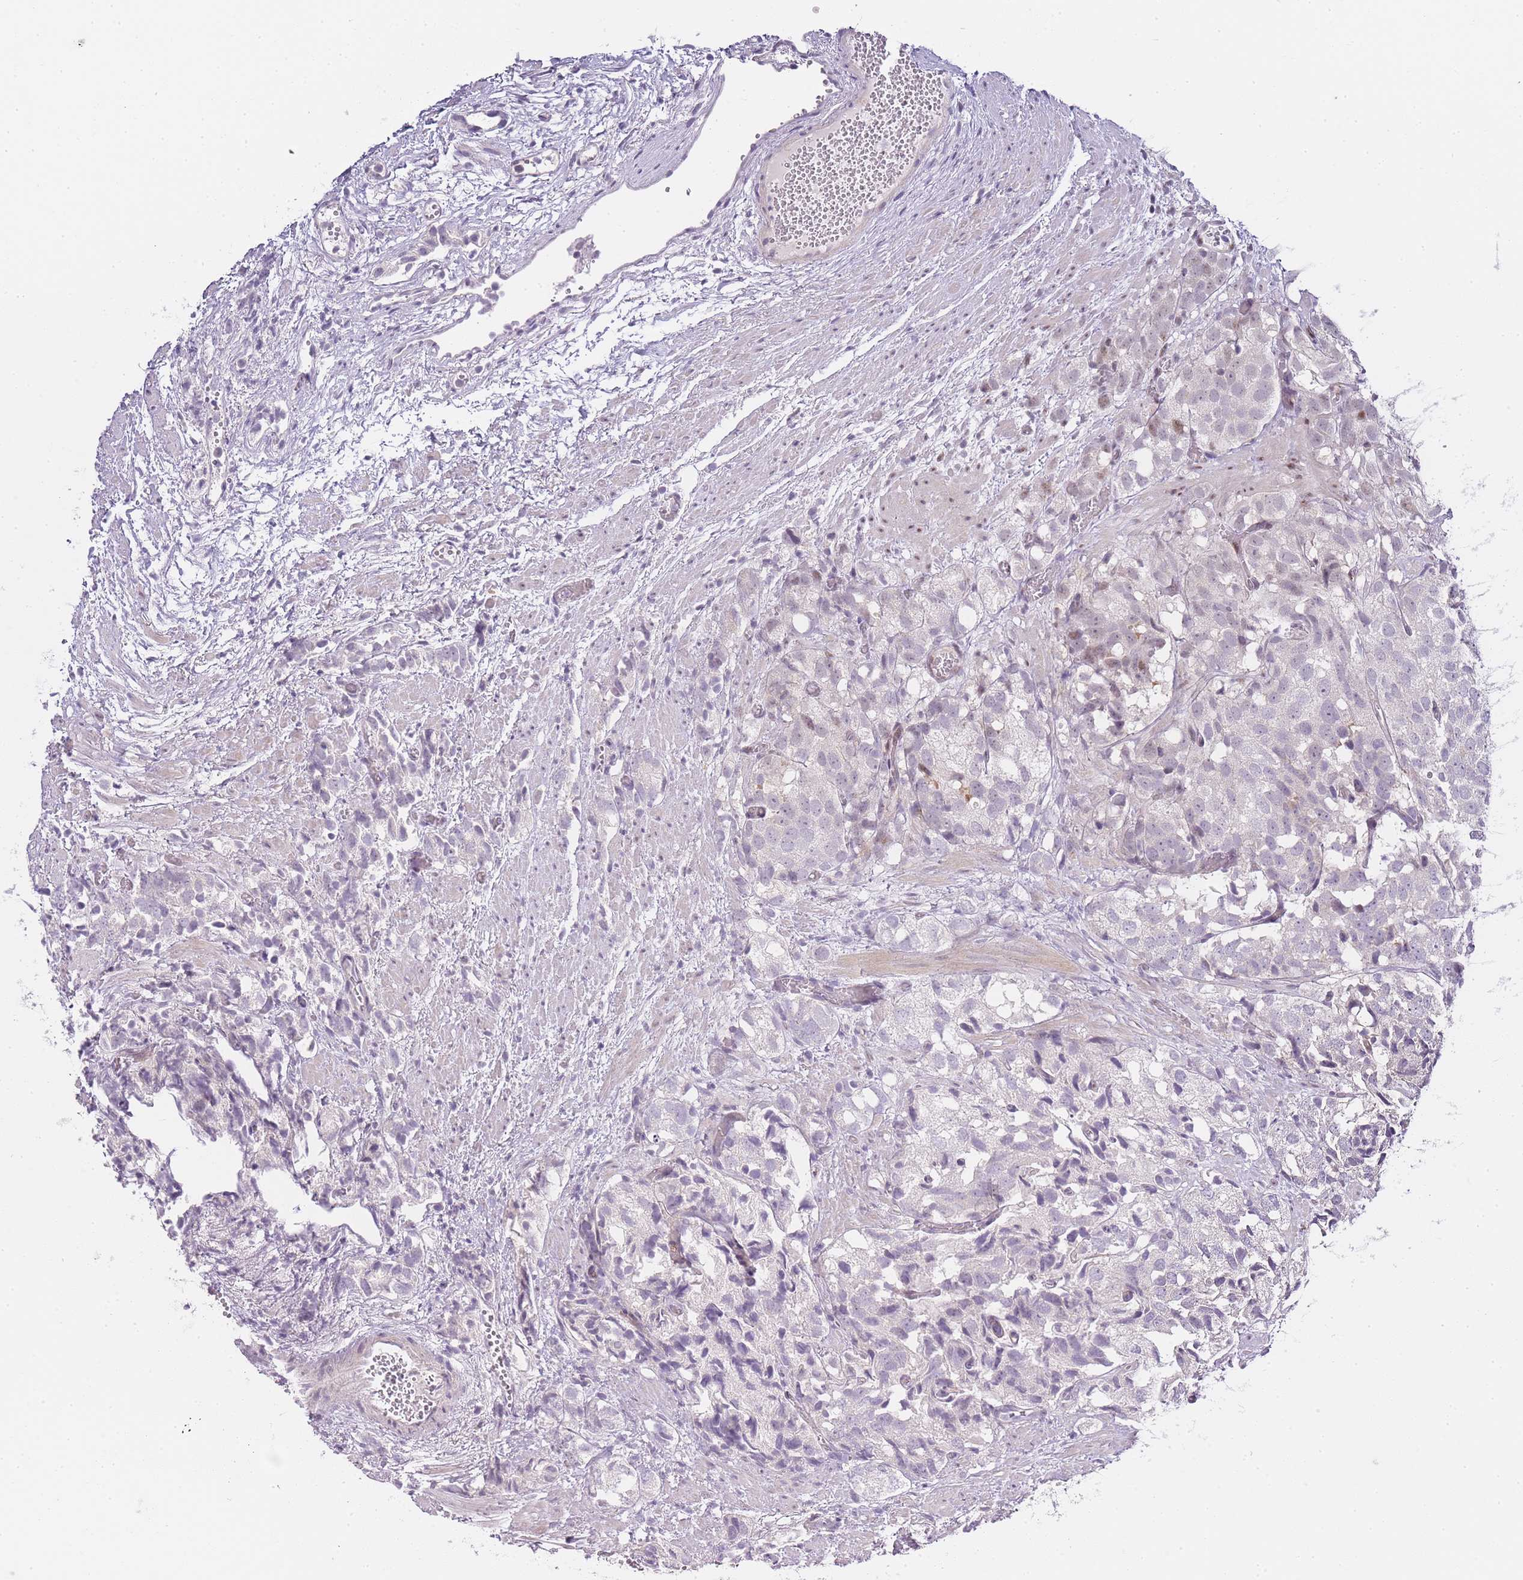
{"staining": {"intensity": "negative", "quantity": "none", "location": "none"}, "tissue": "prostate cancer", "cell_type": "Tumor cells", "image_type": "cancer", "snomed": [{"axis": "morphology", "description": "Adenocarcinoma, High grade"}, {"axis": "topography", "description": "Prostate"}], "caption": "Prostate cancer was stained to show a protein in brown. There is no significant staining in tumor cells.", "gene": "OGG1", "patient": {"sex": "male", "age": 82}}